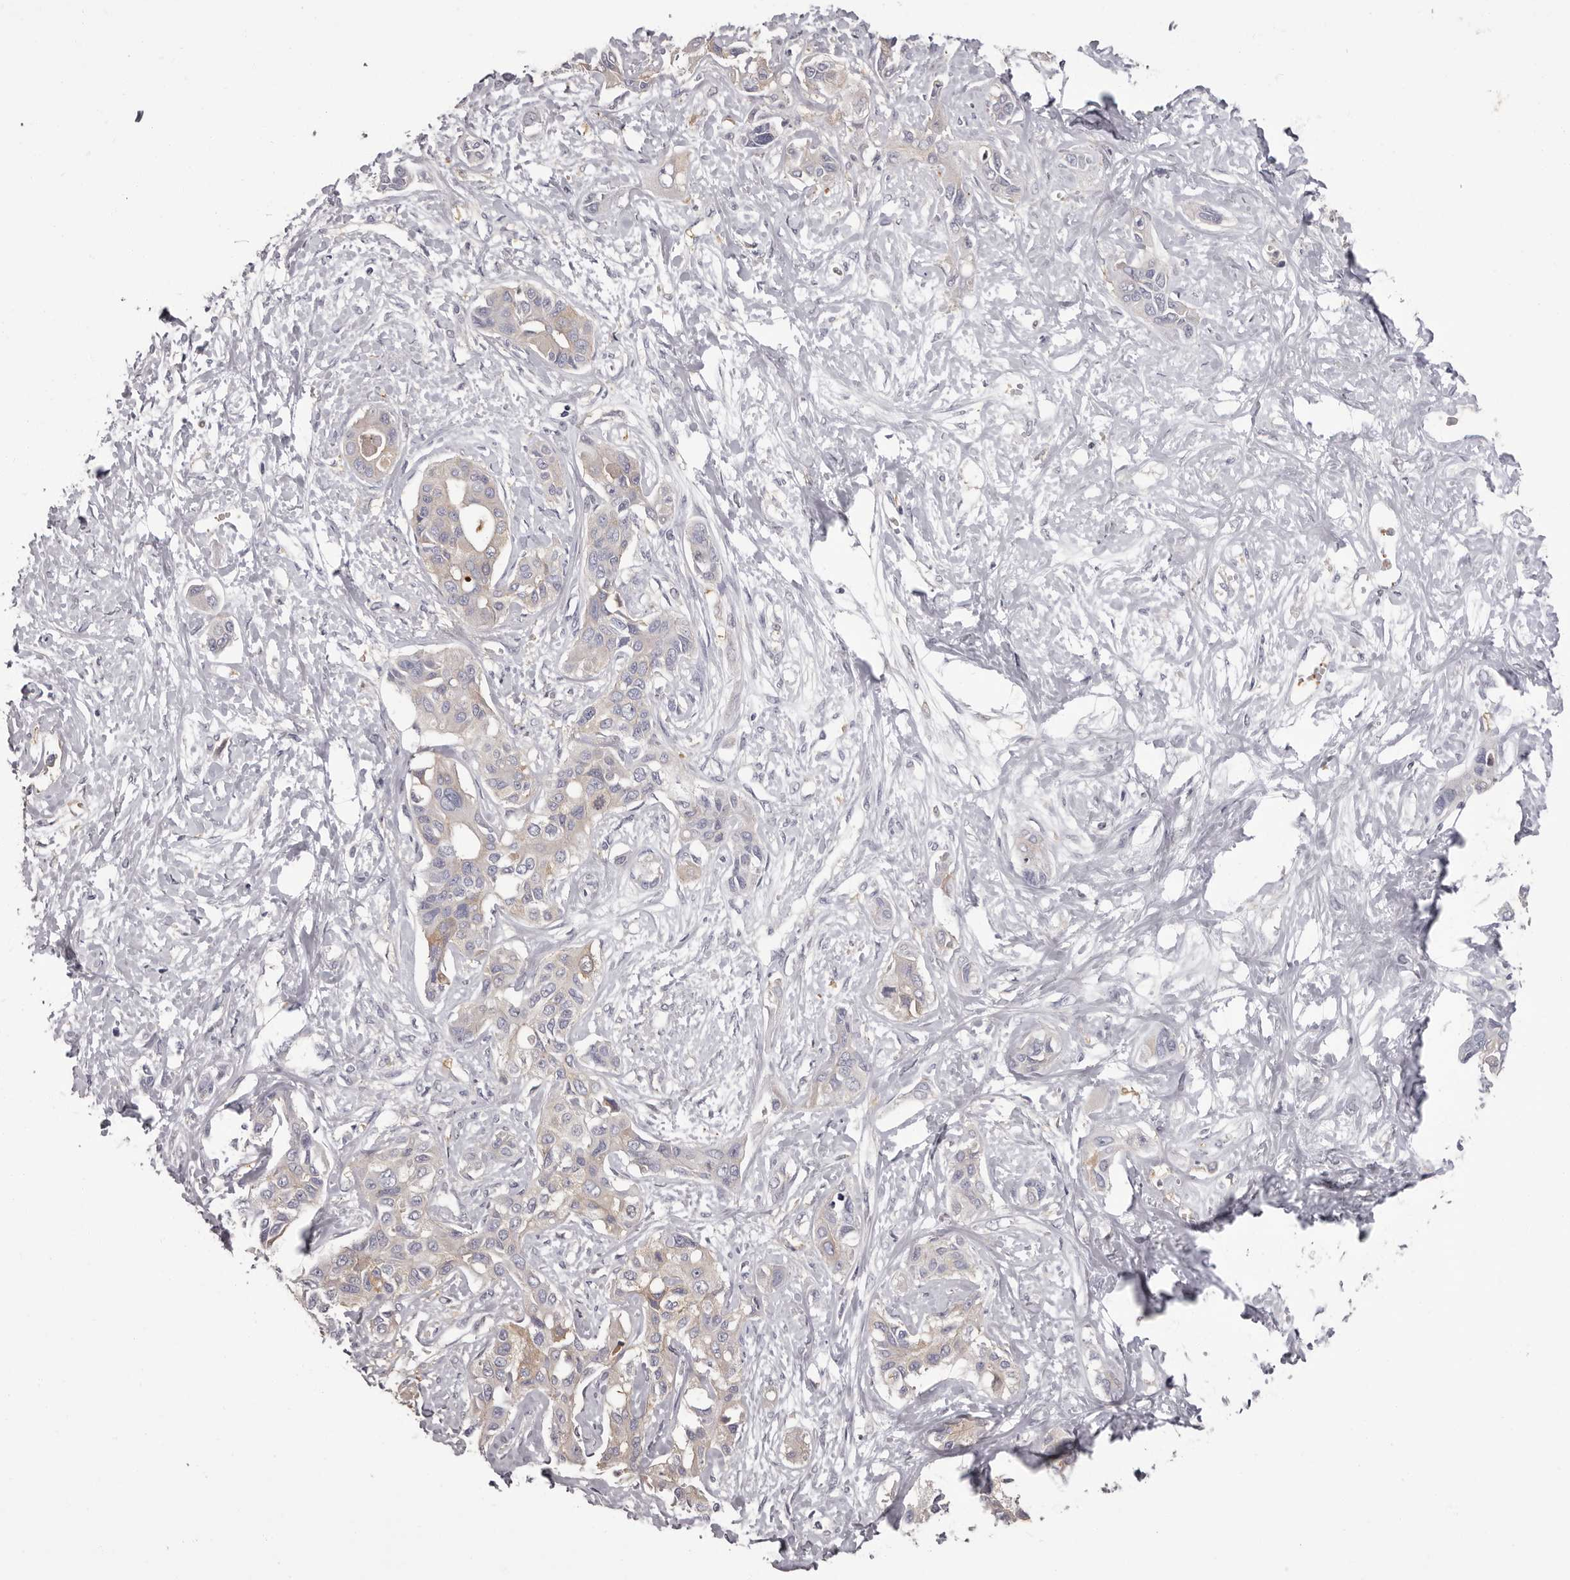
{"staining": {"intensity": "weak", "quantity": "25%-75%", "location": "cytoplasmic/membranous"}, "tissue": "liver cancer", "cell_type": "Tumor cells", "image_type": "cancer", "snomed": [{"axis": "morphology", "description": "Cholangiocarcinoma"}, {"axis": "topography", "description": "Liver"}], "caption": "IHC image of neoplastic tissue: liver cancer (cholangiocarcinoma) stained using immunohistochemistry (IHC) demonstrates low levels of weak protein expression localized specifically in the cytoplasmic/membranous of tumor cells, appearing as a cytoplasmic/membranous brown color.", "gene": "APEH", "patient": {"sex": "male", "age": 59}}